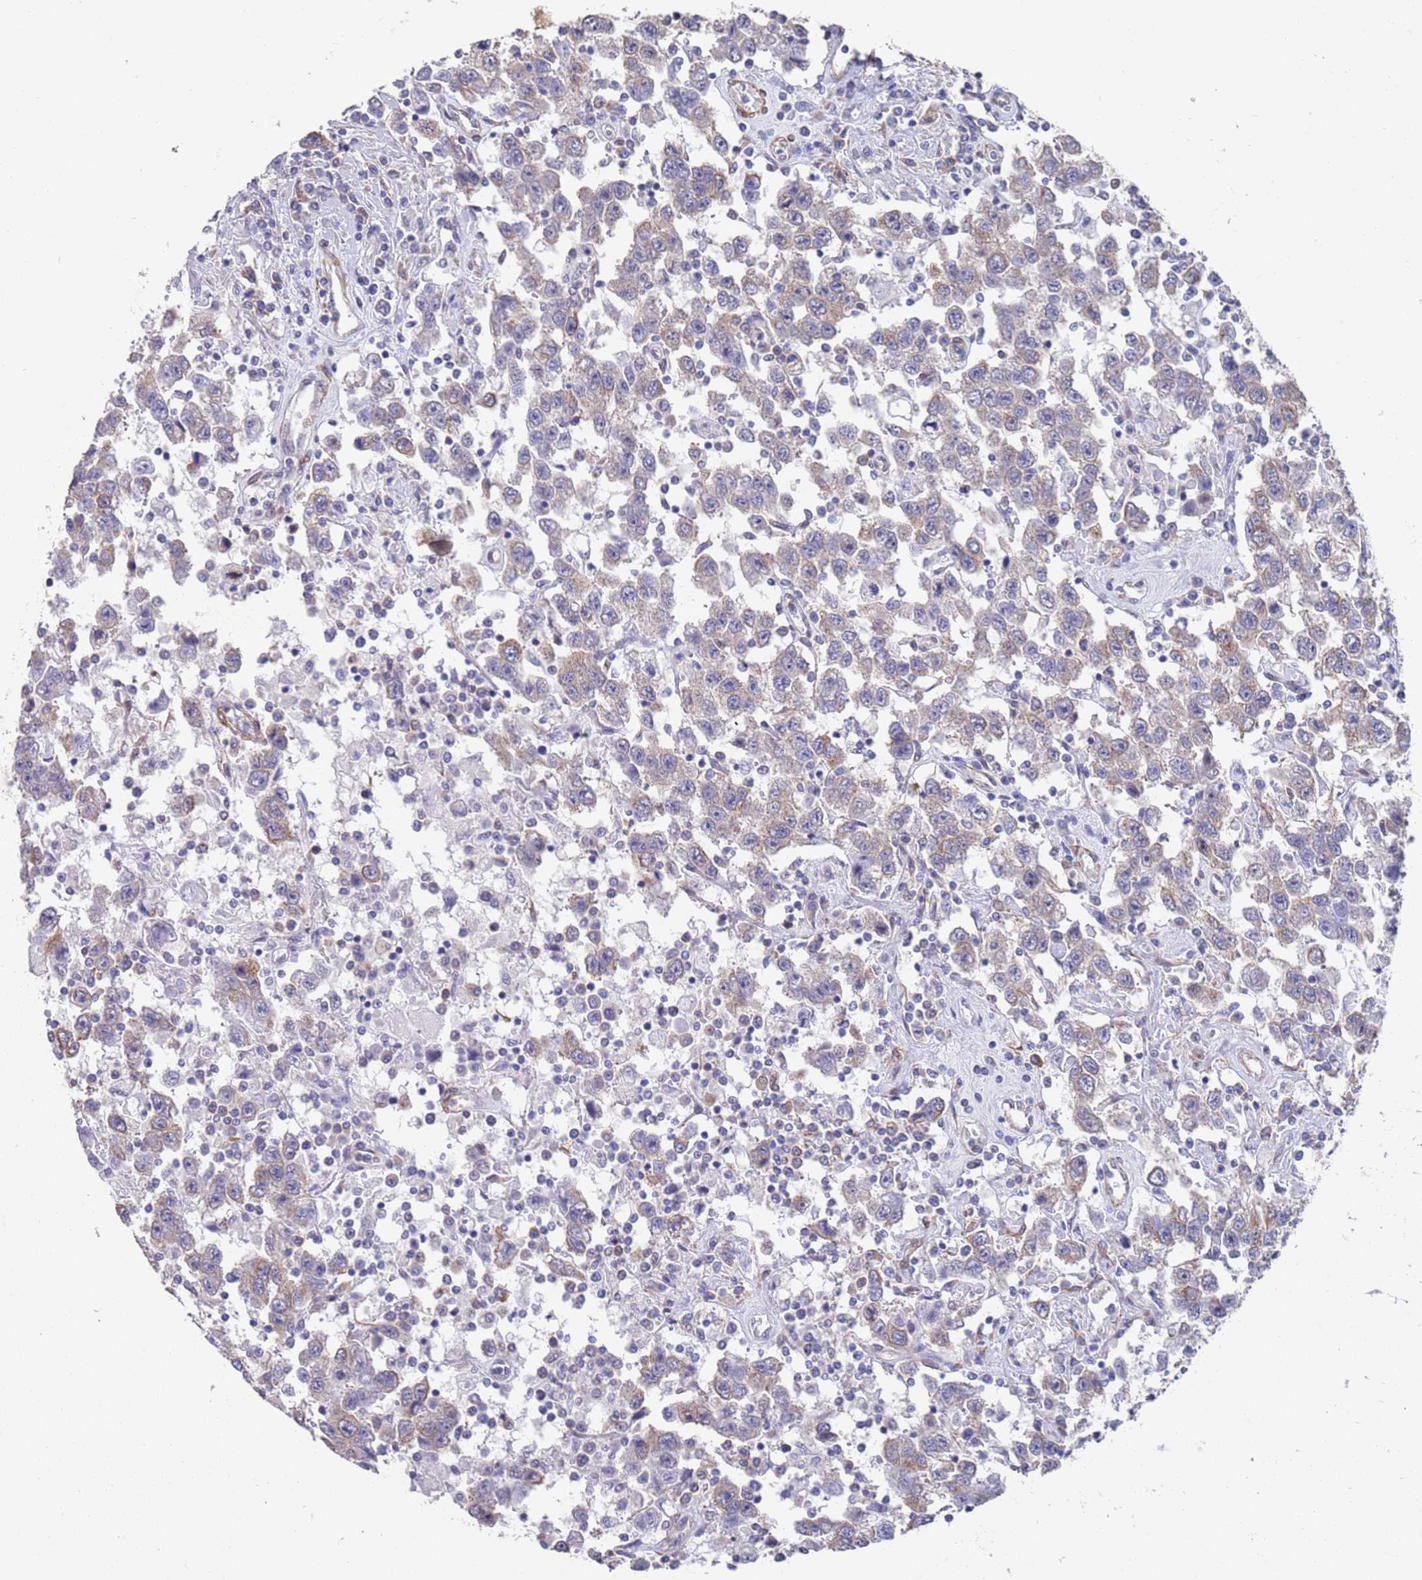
{"staining": {"intensity": "weak", "quantity": "25%-75%", "location": "cytoplasmic/membranous"}, "tissue": "testis cancer", "cell_type": "Tumor cells", "image_type": "cancer", "snomed": [{"axis": "morphology", "description": "Seminoma, NOS"}, {"axis": "topography", "description": "Testis"}], "caption": "Immunohistochemical staining of testis seminoma reveals low levels of weak cytoplasmic/membranous protein positivity in approximately 25%-75% of tumor cells.", "gene": "ANK2", "patient": {"sex": "male", "age": 41}}